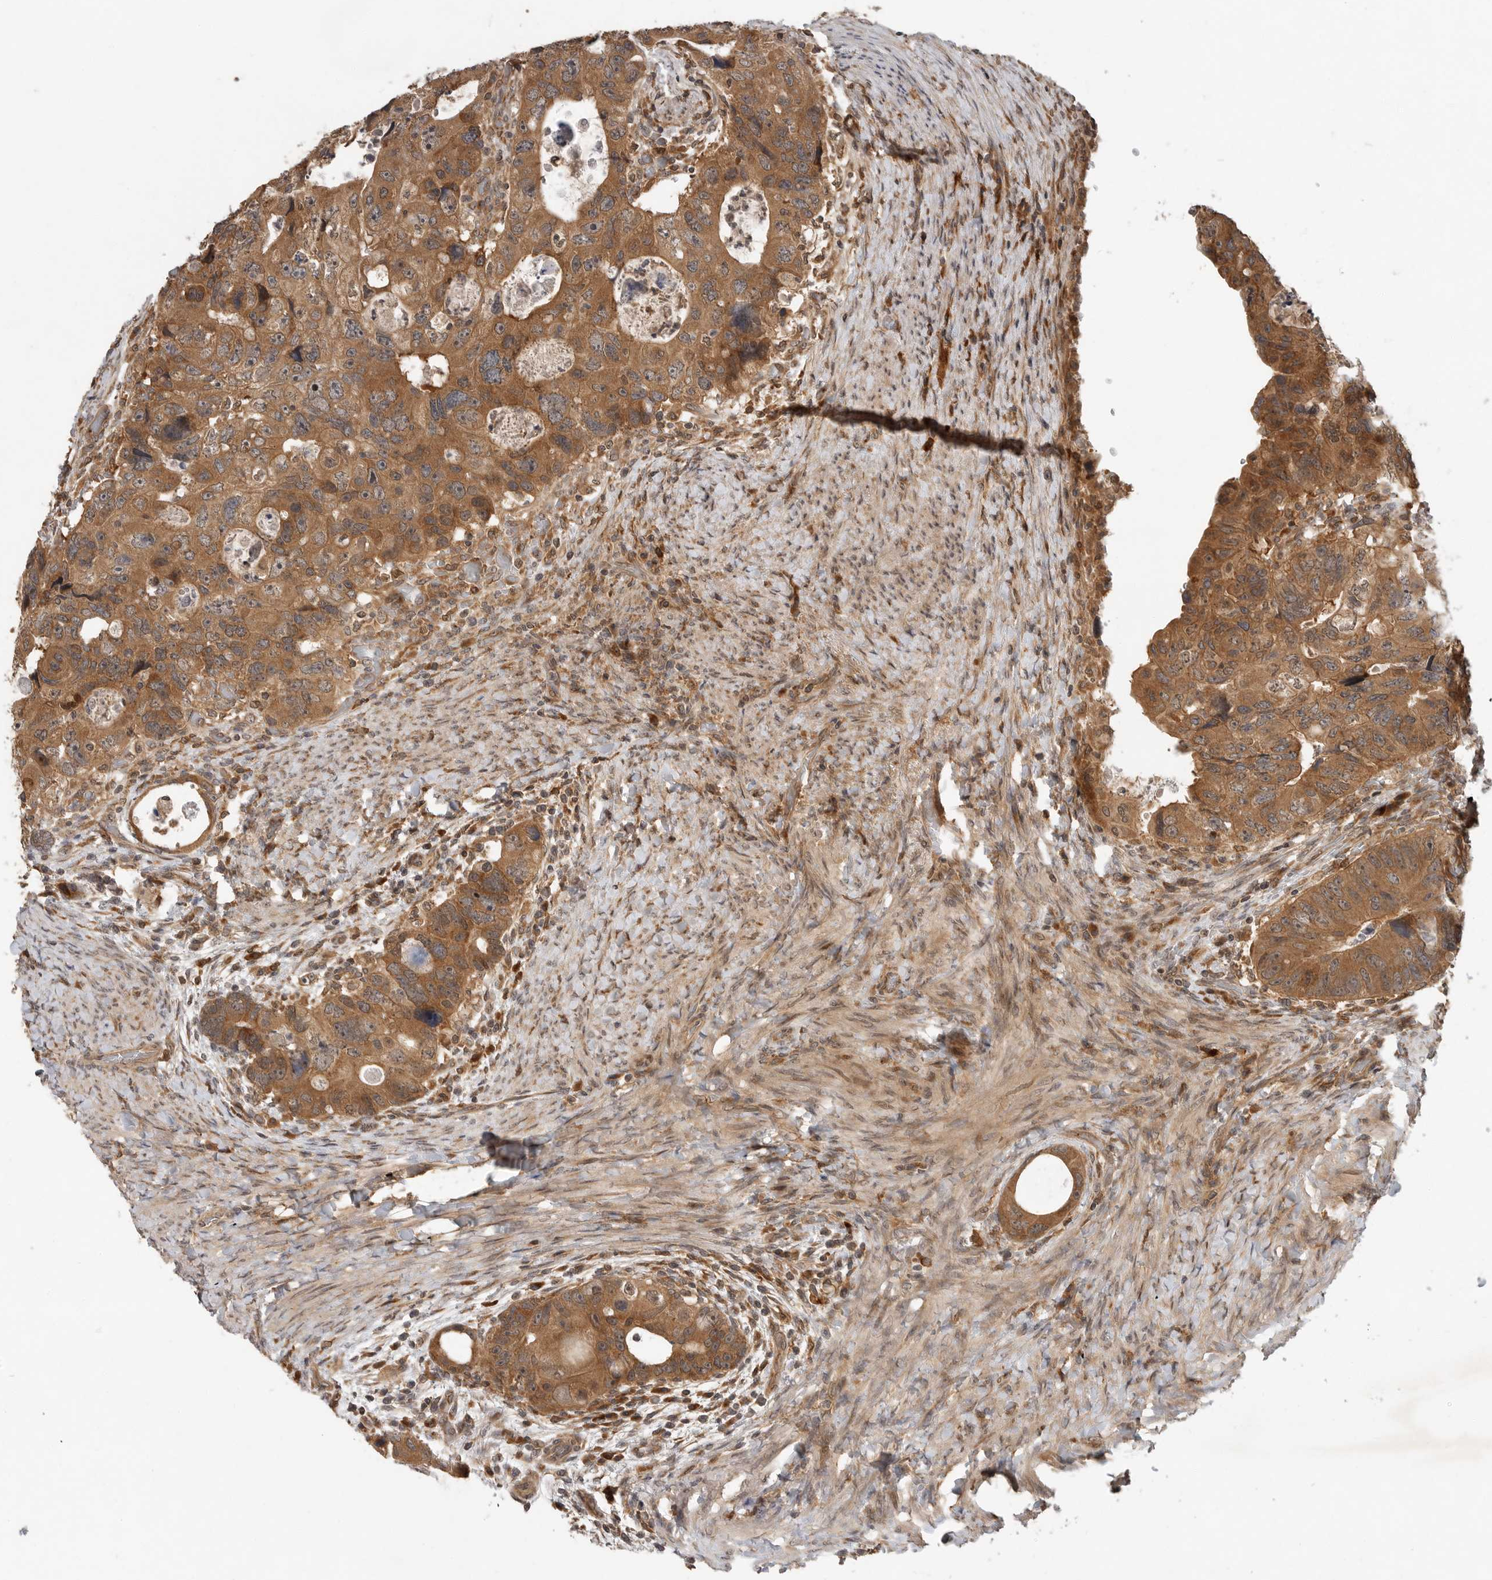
{"staining": {"intensity": "moderate", "quantity": ">75%", "location": "cytoplasmic/membranous,nuclear"}, "tissue": "colorectal cancer", "cell_type": "Tumor cells", "image_type": "cancer", "snomed": [{"axis": "morphology", "description": "Adenocarcinoma, NOS"}, {"axis": "topography", "description": "Rectum"}], "caption": "Moderate cytoplasmic/membranous and nuclear expression for a protein is seen in approximately >75% of tumor cells of colorectal cancer (adenocarcinoma) using immunohistochemistry.", "gene": "OSBPL9", "patient": {"sex": "male", "age": 59}}